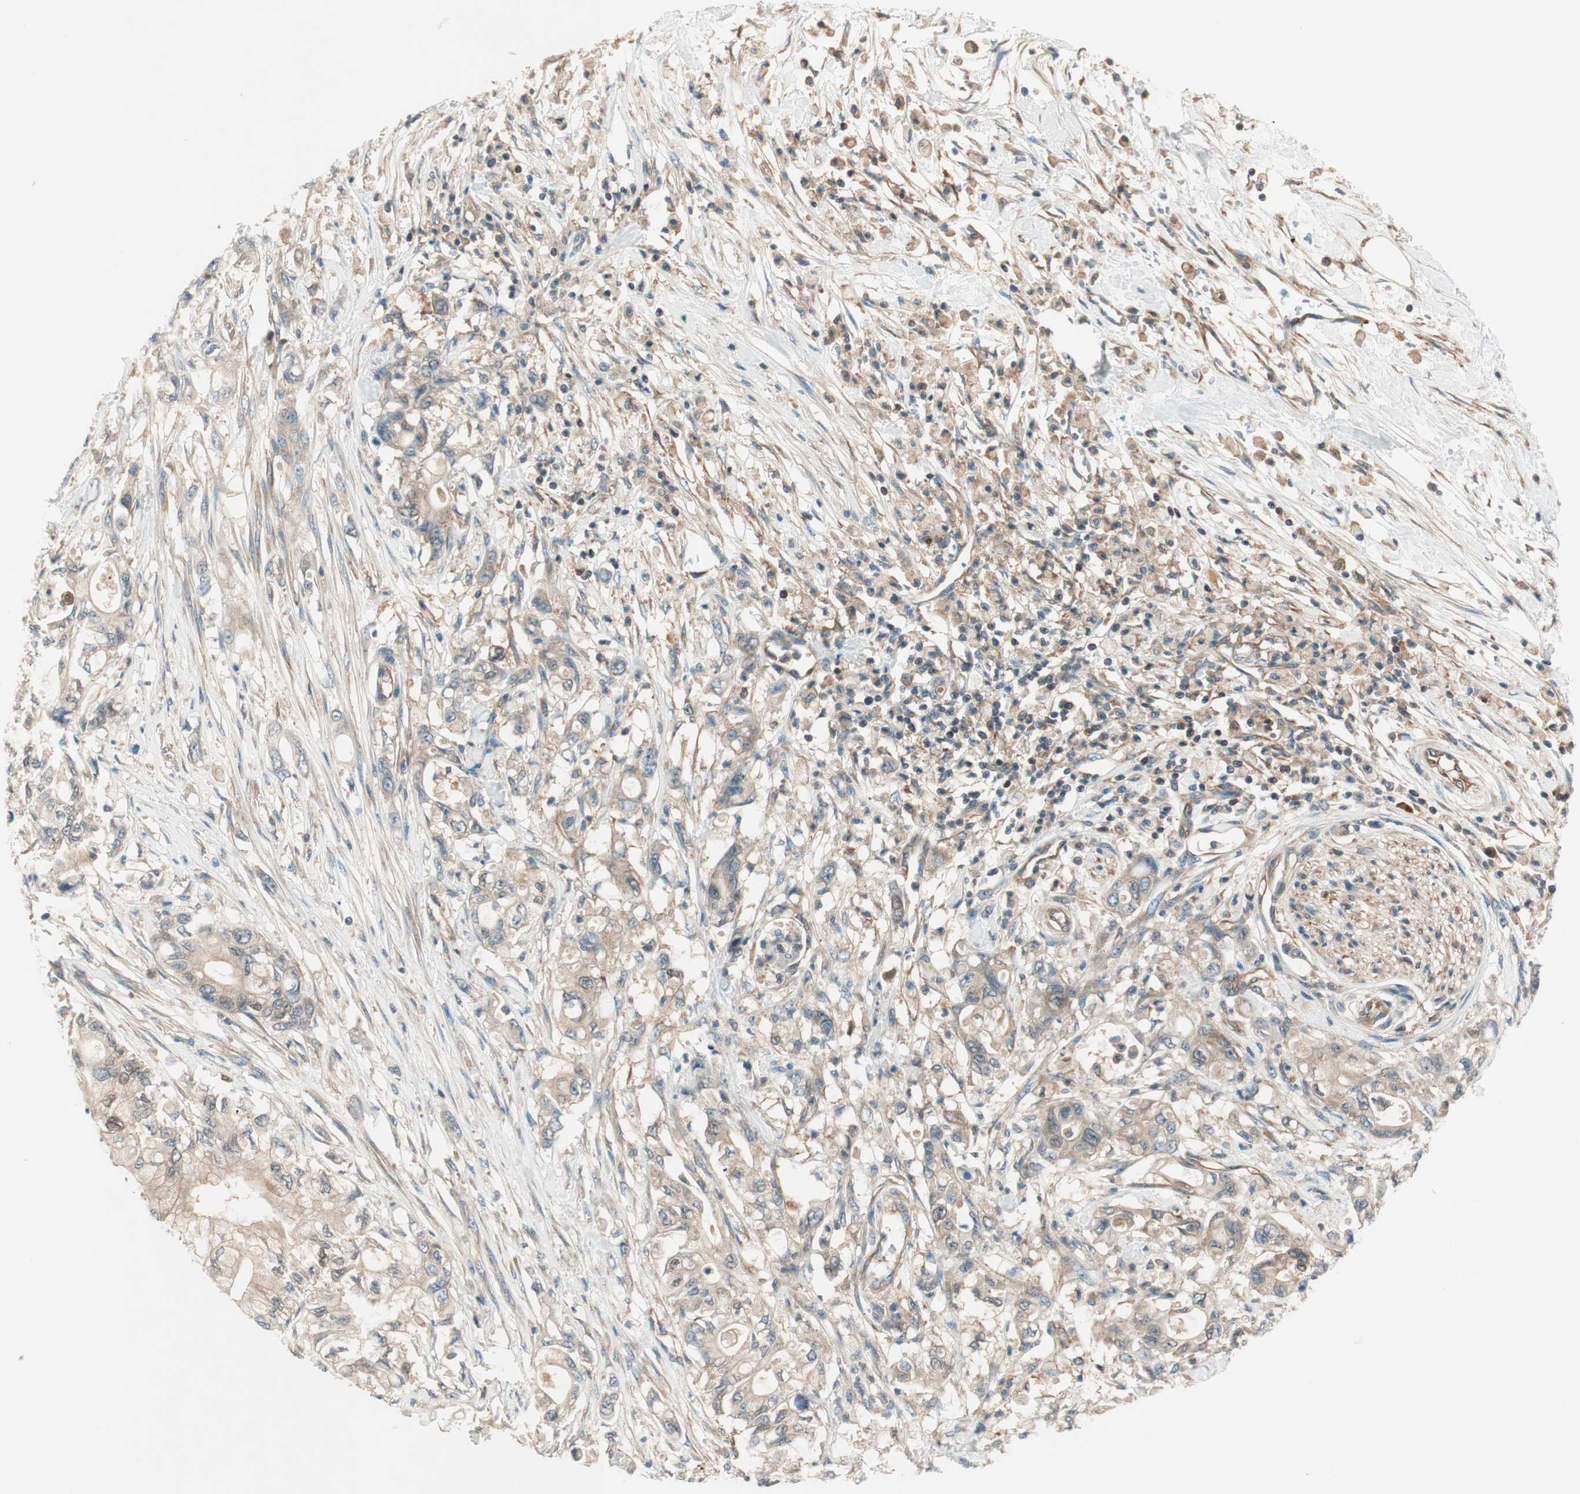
{"staining": {"intensity": "weak", "quantity": ">75%", "location": "cytoplasmic/membranous"}, "tissue": "pancreatic cancer", "cell_type": "Tumor cells", "image_type": "cancer", "snomed": [{"axis": "morphology", "description": "Adenocarcinoma, NOS"}, {"axis": "topography", "description": "Pancreas"}], "caption": "An image showing weak cytoplasmic/membranous expression in approximately >75% of tumor cells in adenocarcinoma (pancreatic), as visualized by brown immunohistochemical staining.", "gene": "GALT", "patient": {"sex": "male", "age": 79}}